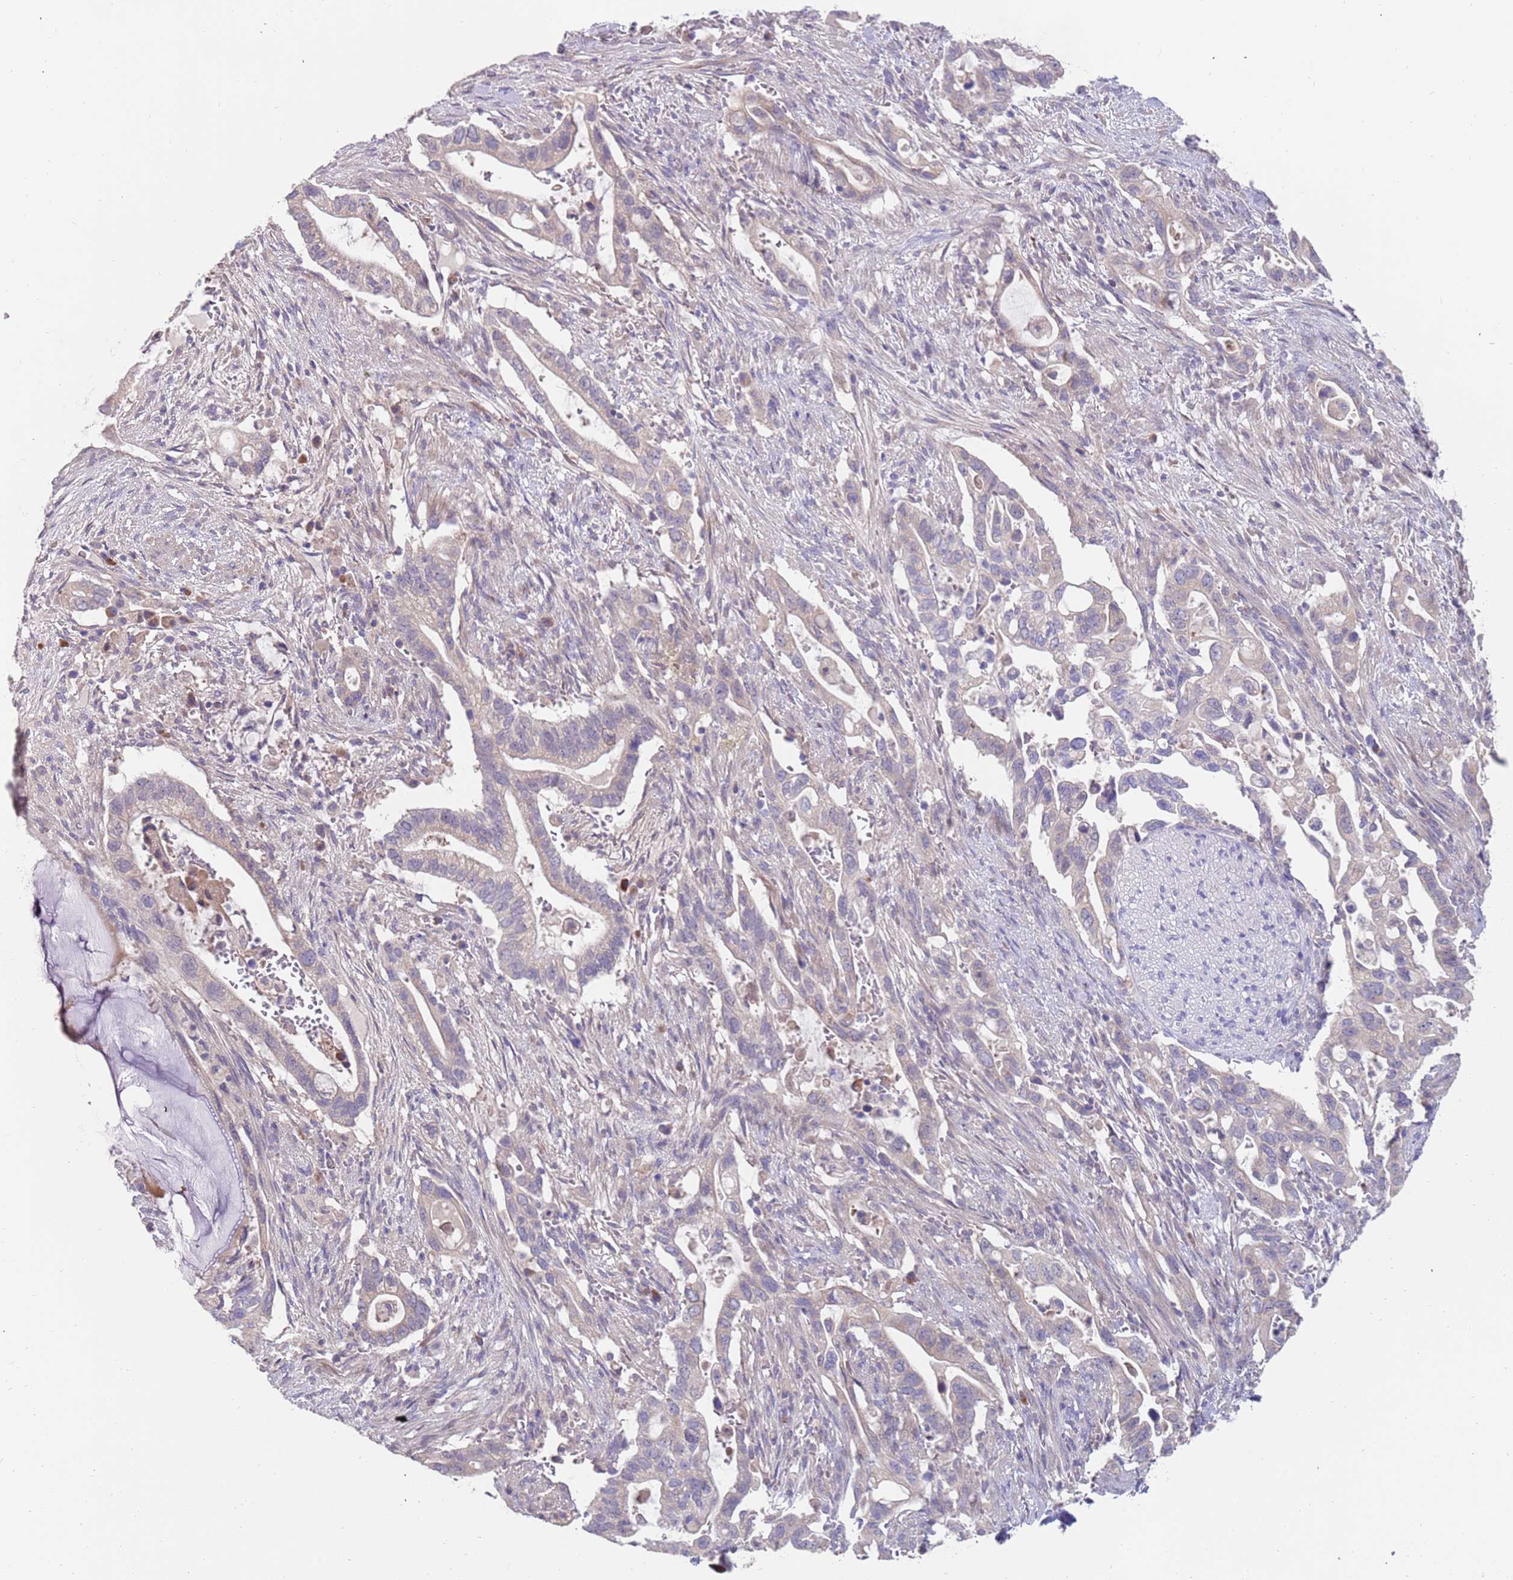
{"staining": {"intensity": "negative", "quantity": "none", "location": "none"}, "tissue": "pancreatic cancer", "cell_type": "Tumor cells", "image_type": "cancer", "snomed": [{"axis": "morphology", "description": "Adenocarcinoma, NOS"}, {"axis": "topography", "description": "Pancreas"}], "caption": "This is a photomicrograph of immunohistochemistry staining of pancreatic cancer, which shows no positivity in tumor cells.", "gene": "ZNF746", "patient": {"sex": "female", "age": 72}}